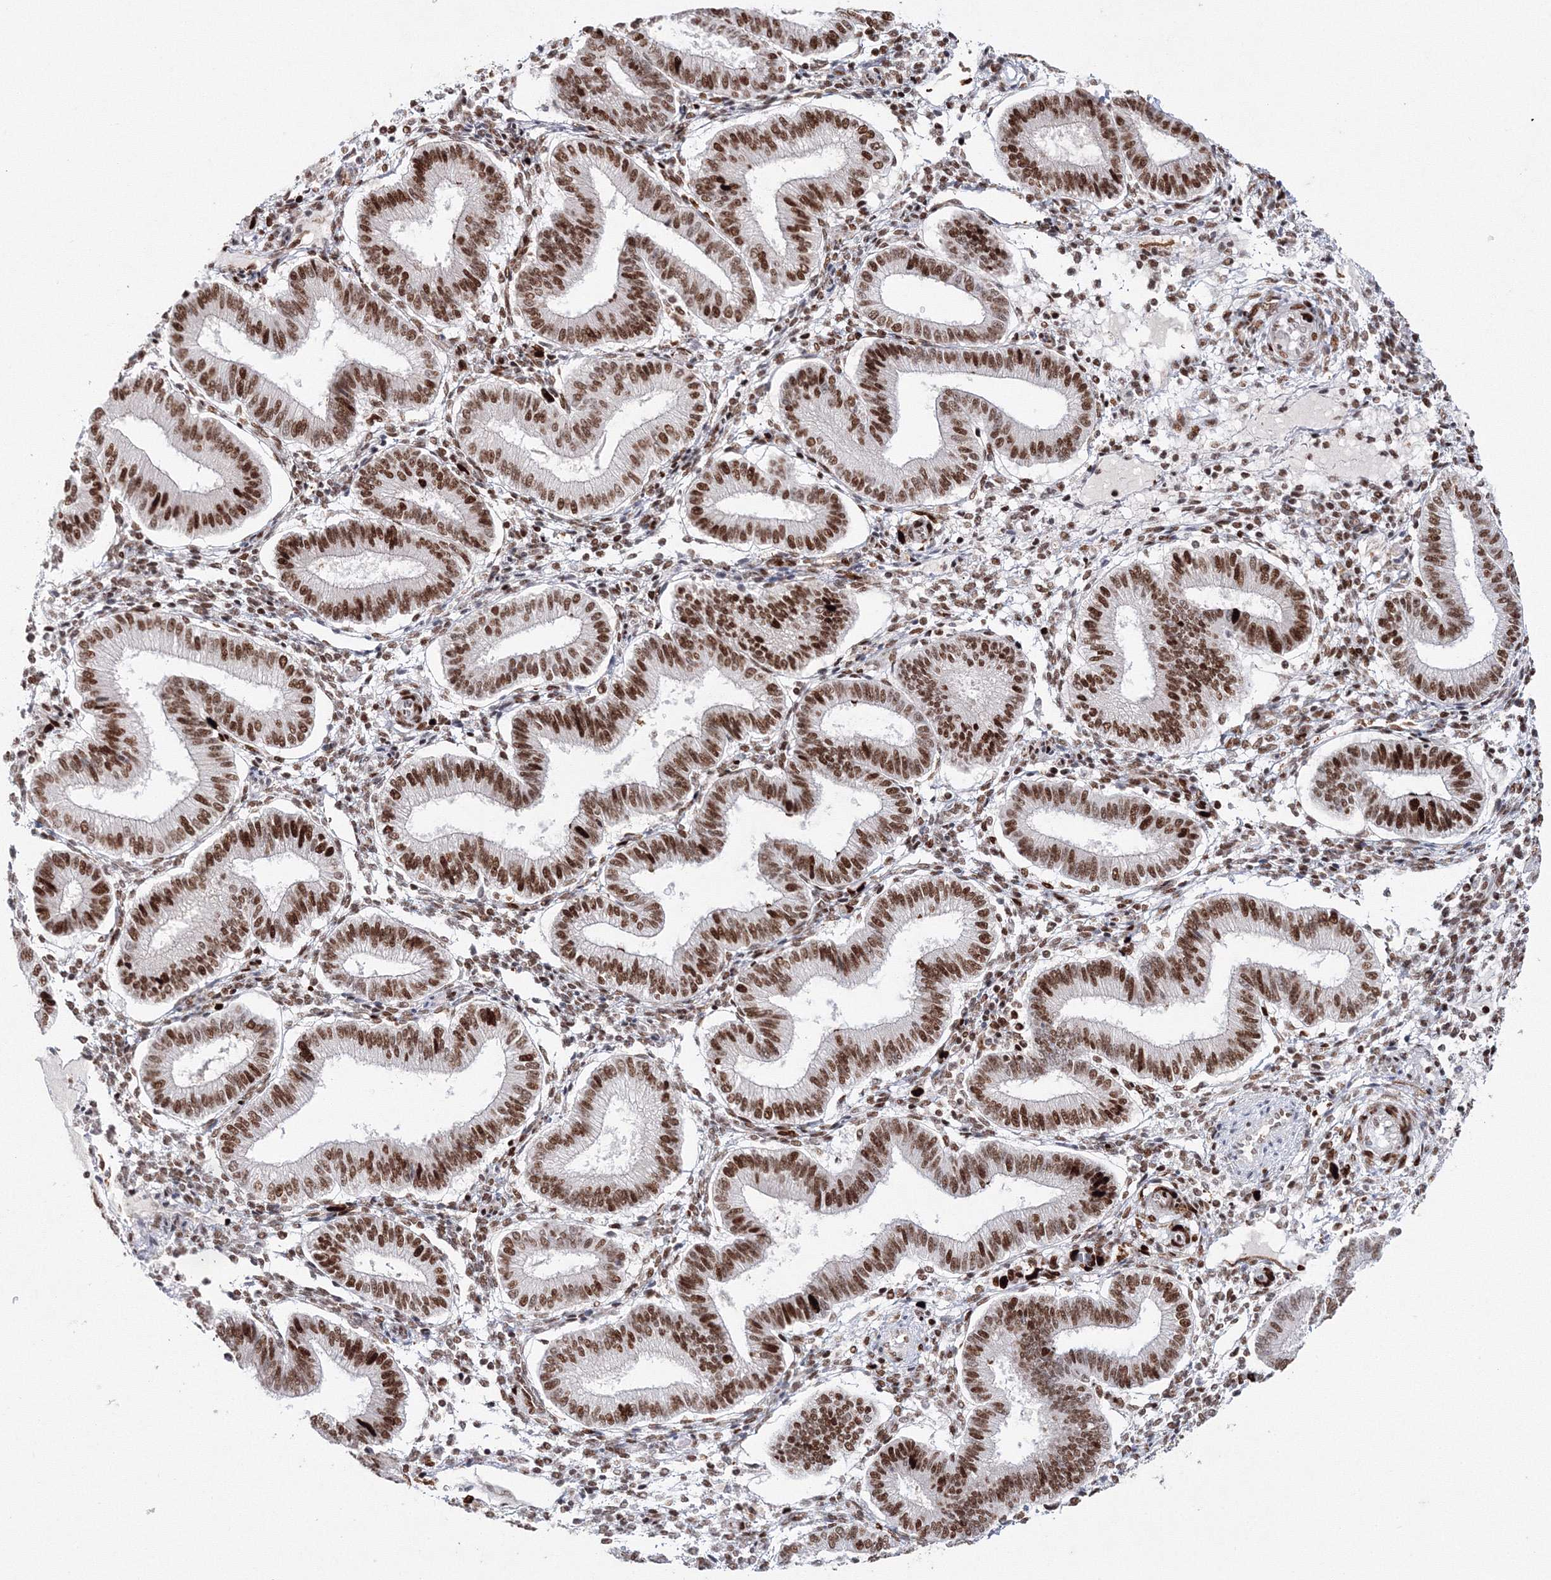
{"staining": {"intensity": "strong", "quantity": "25%-75%", "location": "nuclear"}, "tissue": "endometrium", "cell_type": "Cells in endometrial stroma", "image_type": "normal", "snomed": [{"axis": "morphology", "description": "Normal tissue, NOS"}, {"axis": "topography", "description": "Endometrium"}], "caption": "Protein positivity by IHC displays strong nuclear positivity in about 25%-75% of cells in endometrial stroma in normal endometrium. (DAB (3,3'-diaminobenzidine) = brown stain, brightfield microscopy at high magnification).", "gene": "LIG1", "patient": {"sex": "female", "age": 39}}